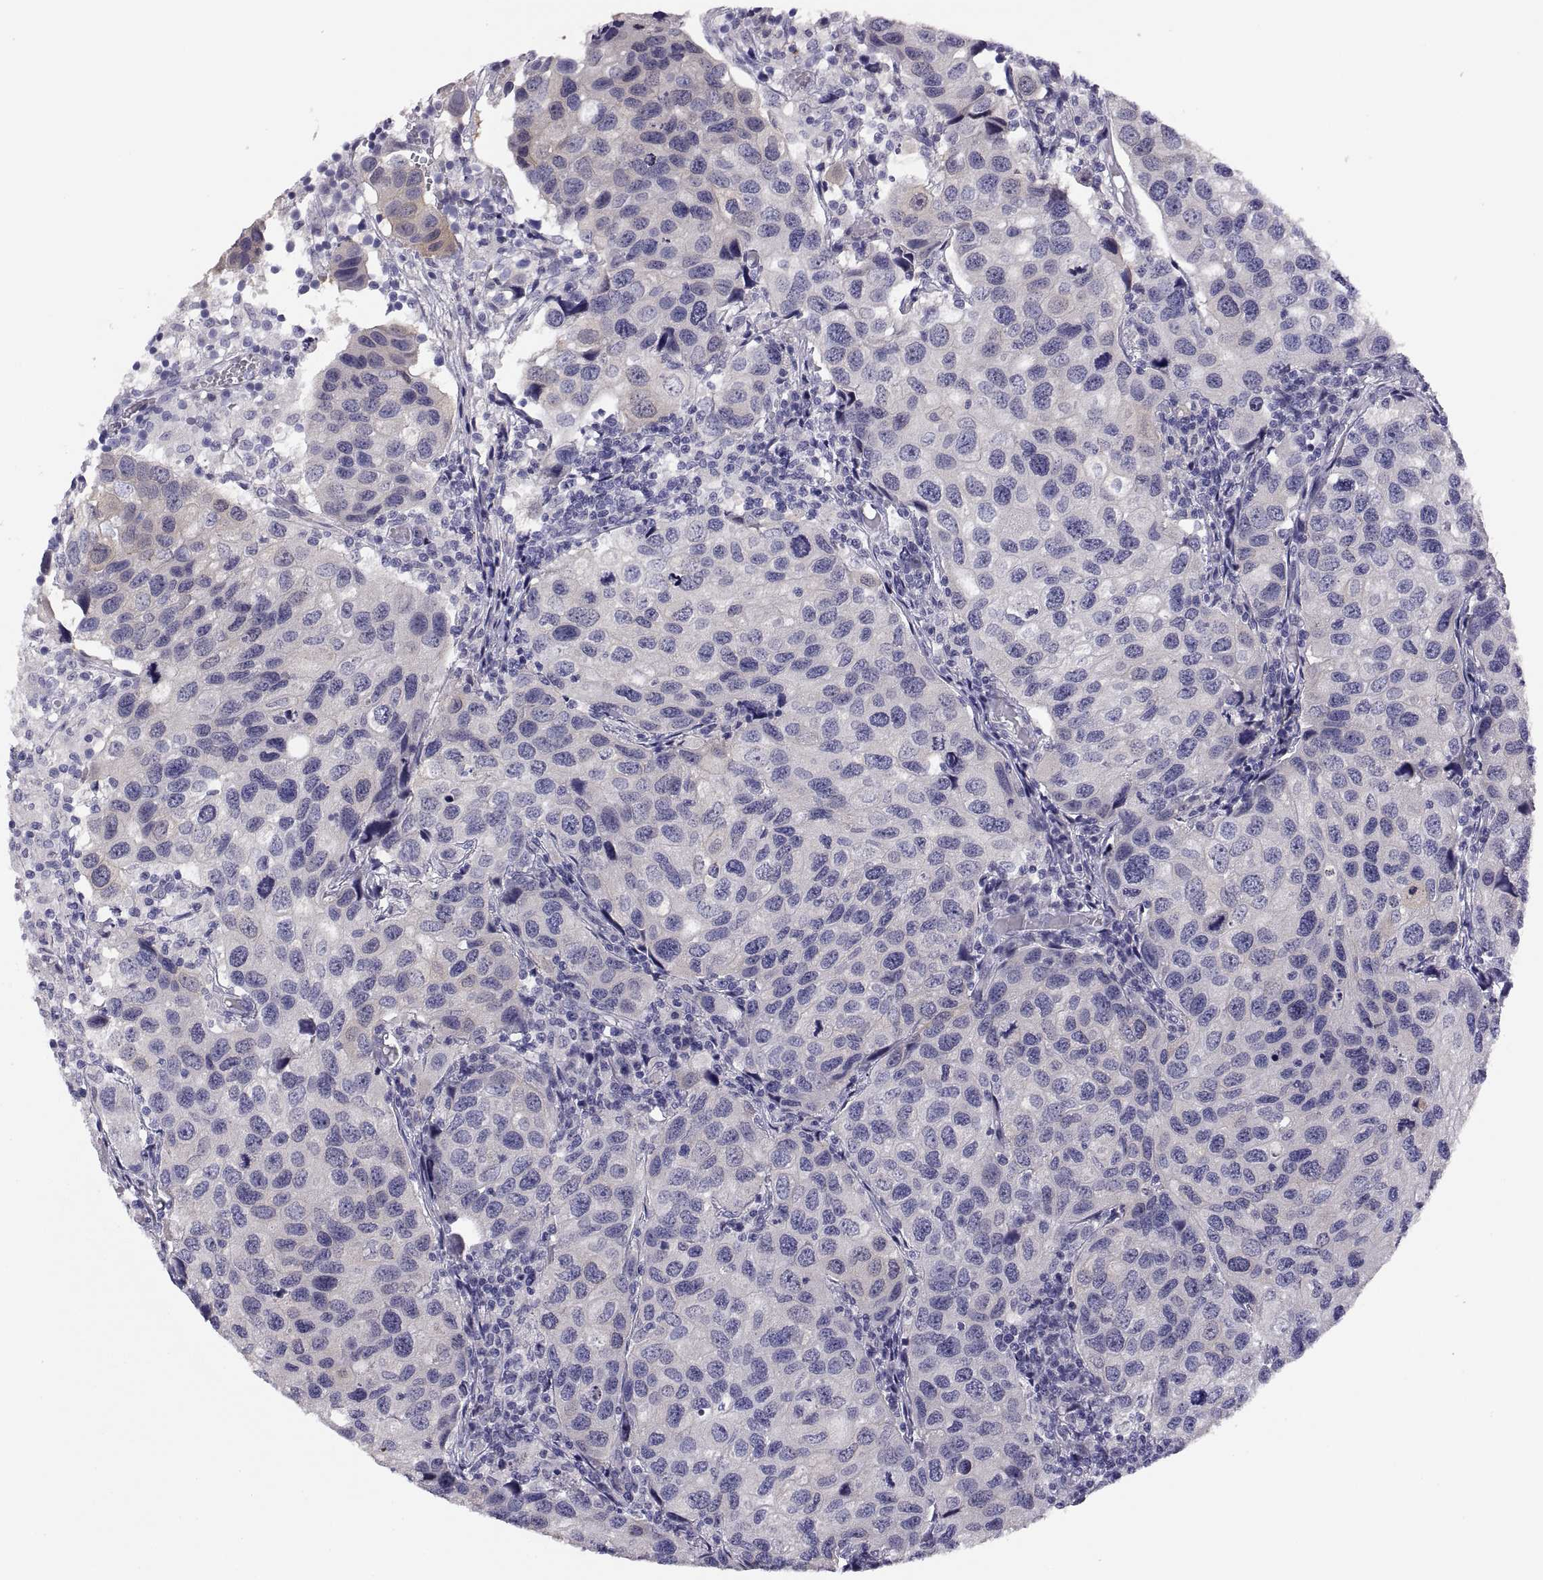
{"staining": {"intensity": "negative", "quantity": "none", "location": "none"}, "tissue": "urothelial cancer", "cell_type": "Tumor cells", "image_type": "cancer", "snomed": [{"axis": "morphology", "description": "Urothelial carcinoma, High grade"}, {"axis": "topography", "description": "Urinary bladder"}], "caption": "The immunohistochemistry (IHC) photomicrograph has no significant expression in tumor cells of urothelial cancer tissue.", "gene": "STRC", "patient": {"sex": "male", "age": 79}}